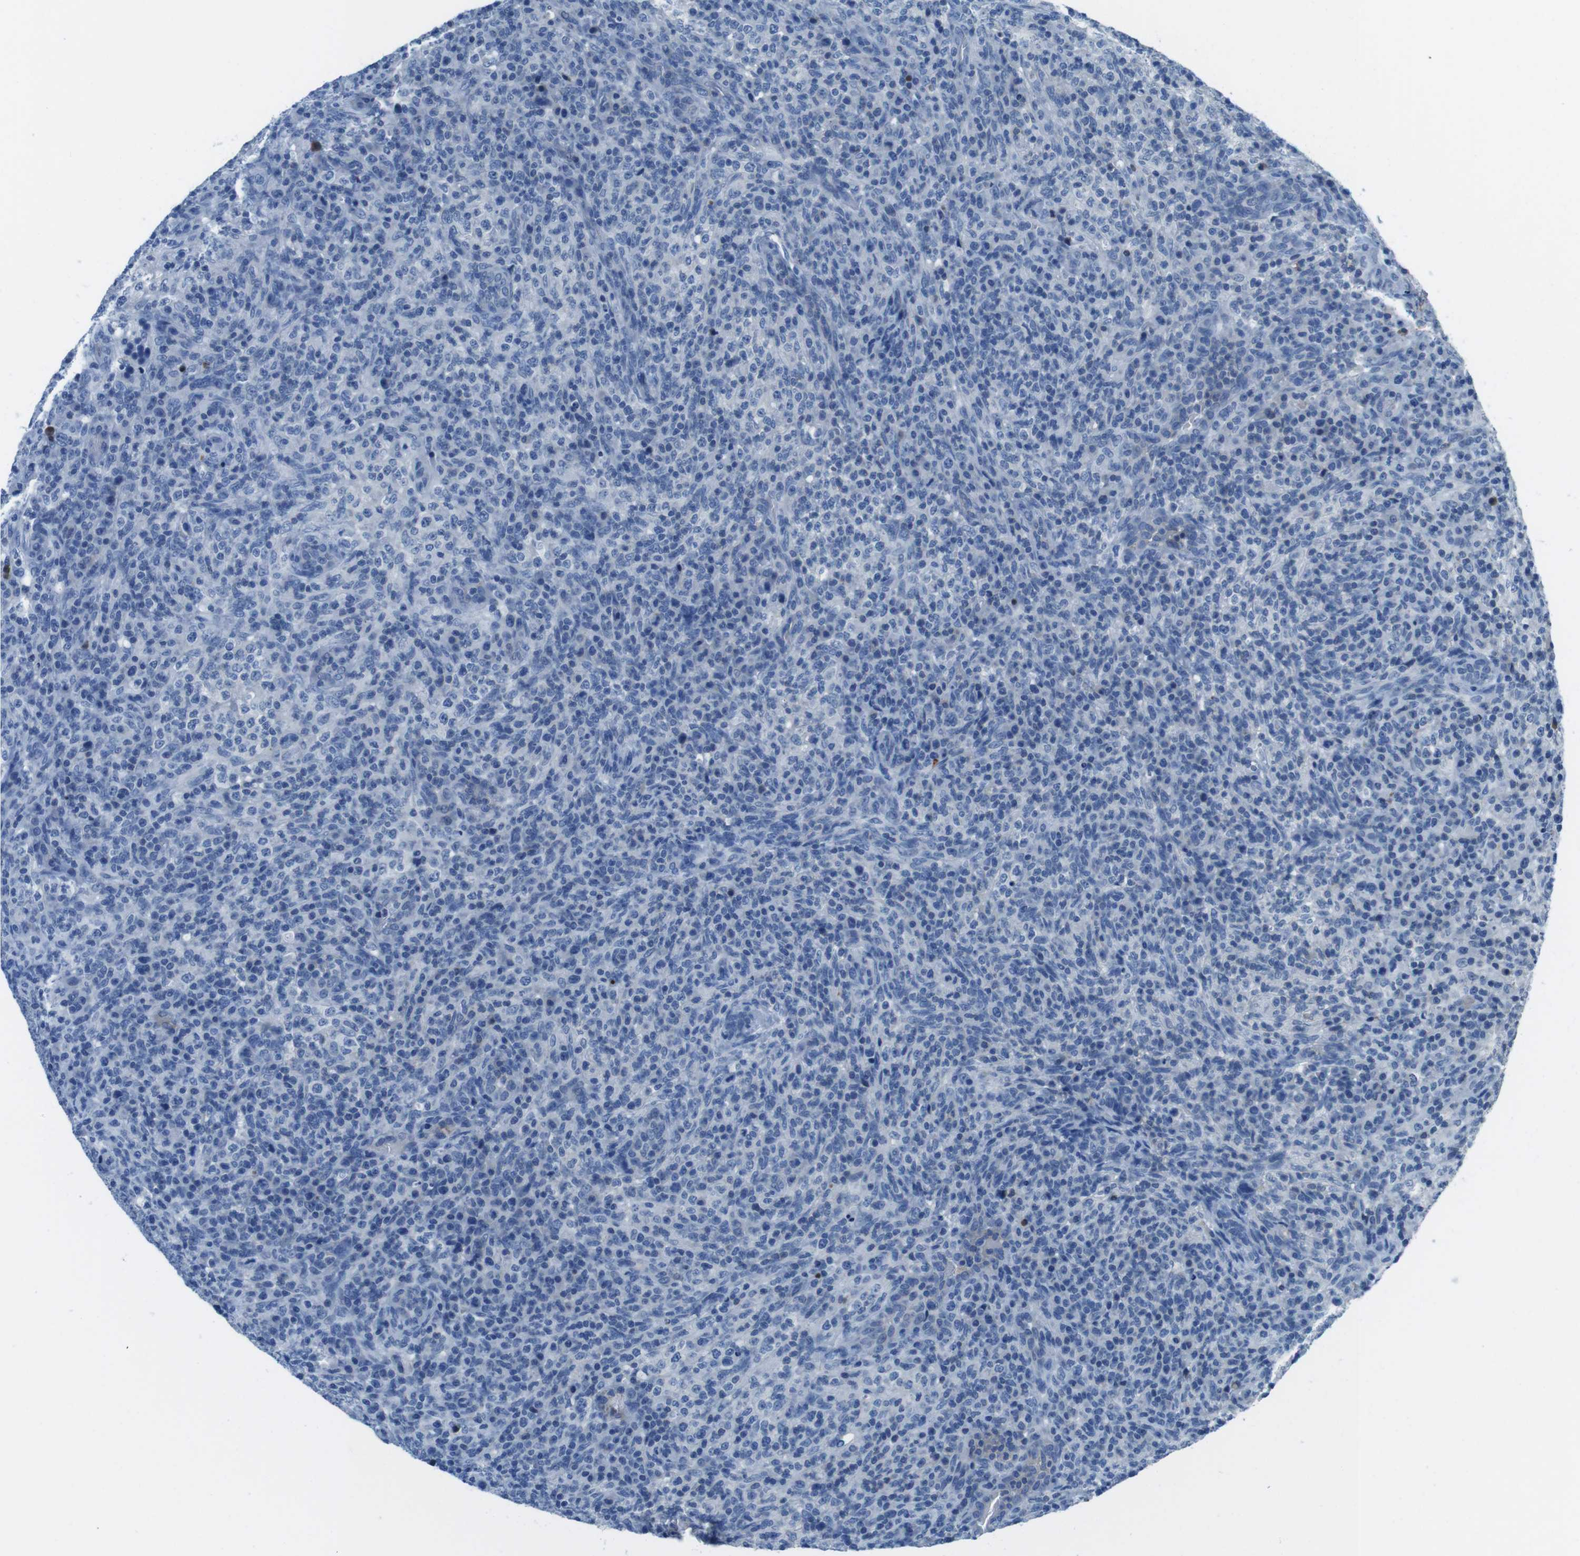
{"staining": {"intensity": "negative", "quantity": "none", "location": "none"}, "tissue": "lymphoma", "cell_type": "Tumor cells", "image_type": "cancer", "snomed": [{"axis": "morphology", "description": "Malignant lymphoma, non-Hodgkin's type, High grade"}, {"axis": "topography", "description": "Lymph node"}], "caption": "Immunohistochemistry of human high-grade malignant lymphoma, non-Hodgkin's type displays no positivity in tumor cells. (Brightfield microscopy of DAB (3,3'-diaminobenzidine) immunohistochemistry (IHC) at high magnification).", "gene": "TMPRSS15", "patient": {"sex": "female", "age": 76}}